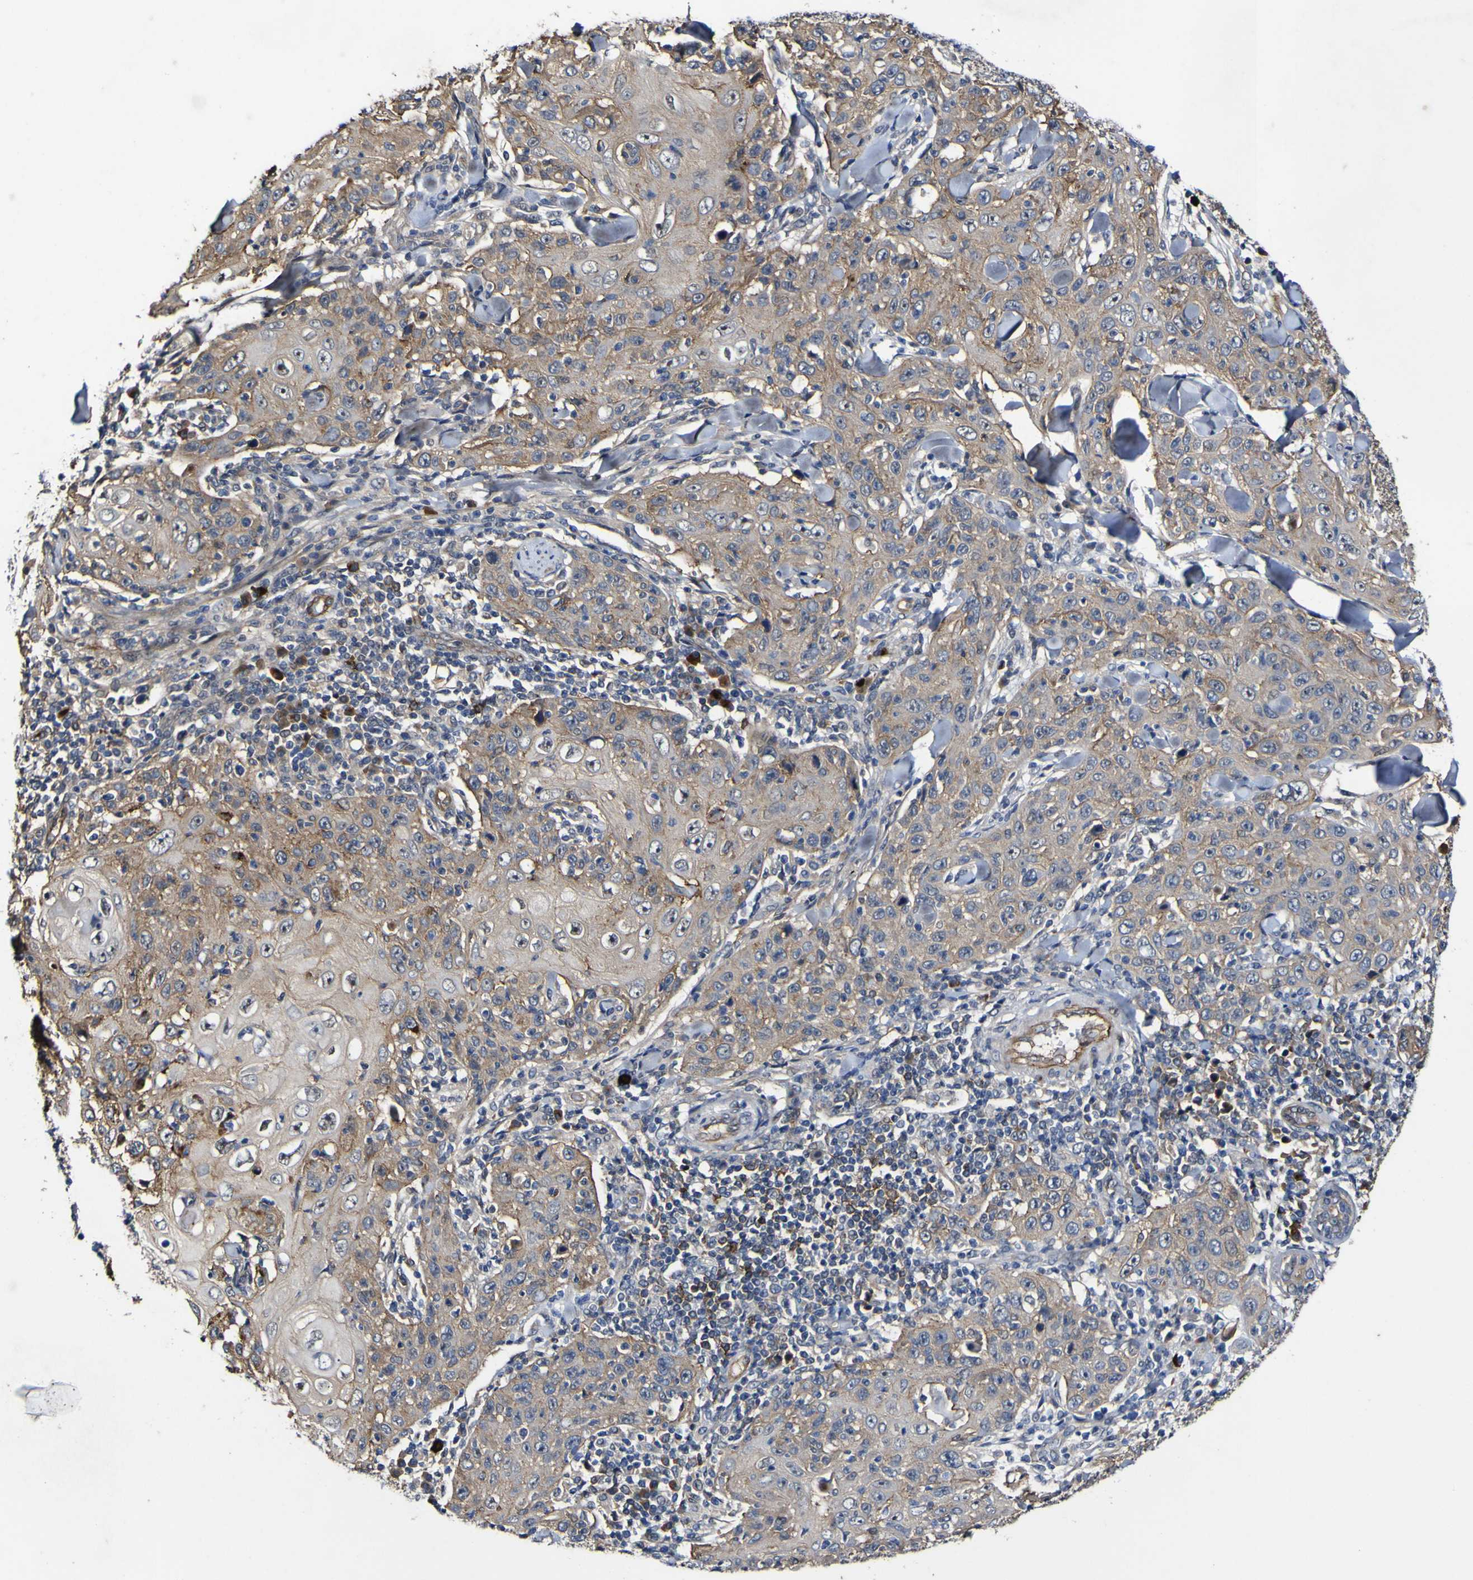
{"staining": {"intensity": "weak", "quantity": ">75%", "location": "cytoplasmic/membranous"}, "tissue": "skin cancer", "cell_type": "Tumor cells", "image_type": "cancer", "snomed": [{"axis": "morphology", "description": "Squamous cell carcinoma, NOS"}, {"axis": "topography", "description": "Skin"}], "caption": "This is an image of IHC staining of squamous cell carcinoma (skin), which shows weak positivity in the cytoplasmic/membranous of tumor cells.", "gene": "CCL2", "patient": {"sex": "female", "age": 88}}